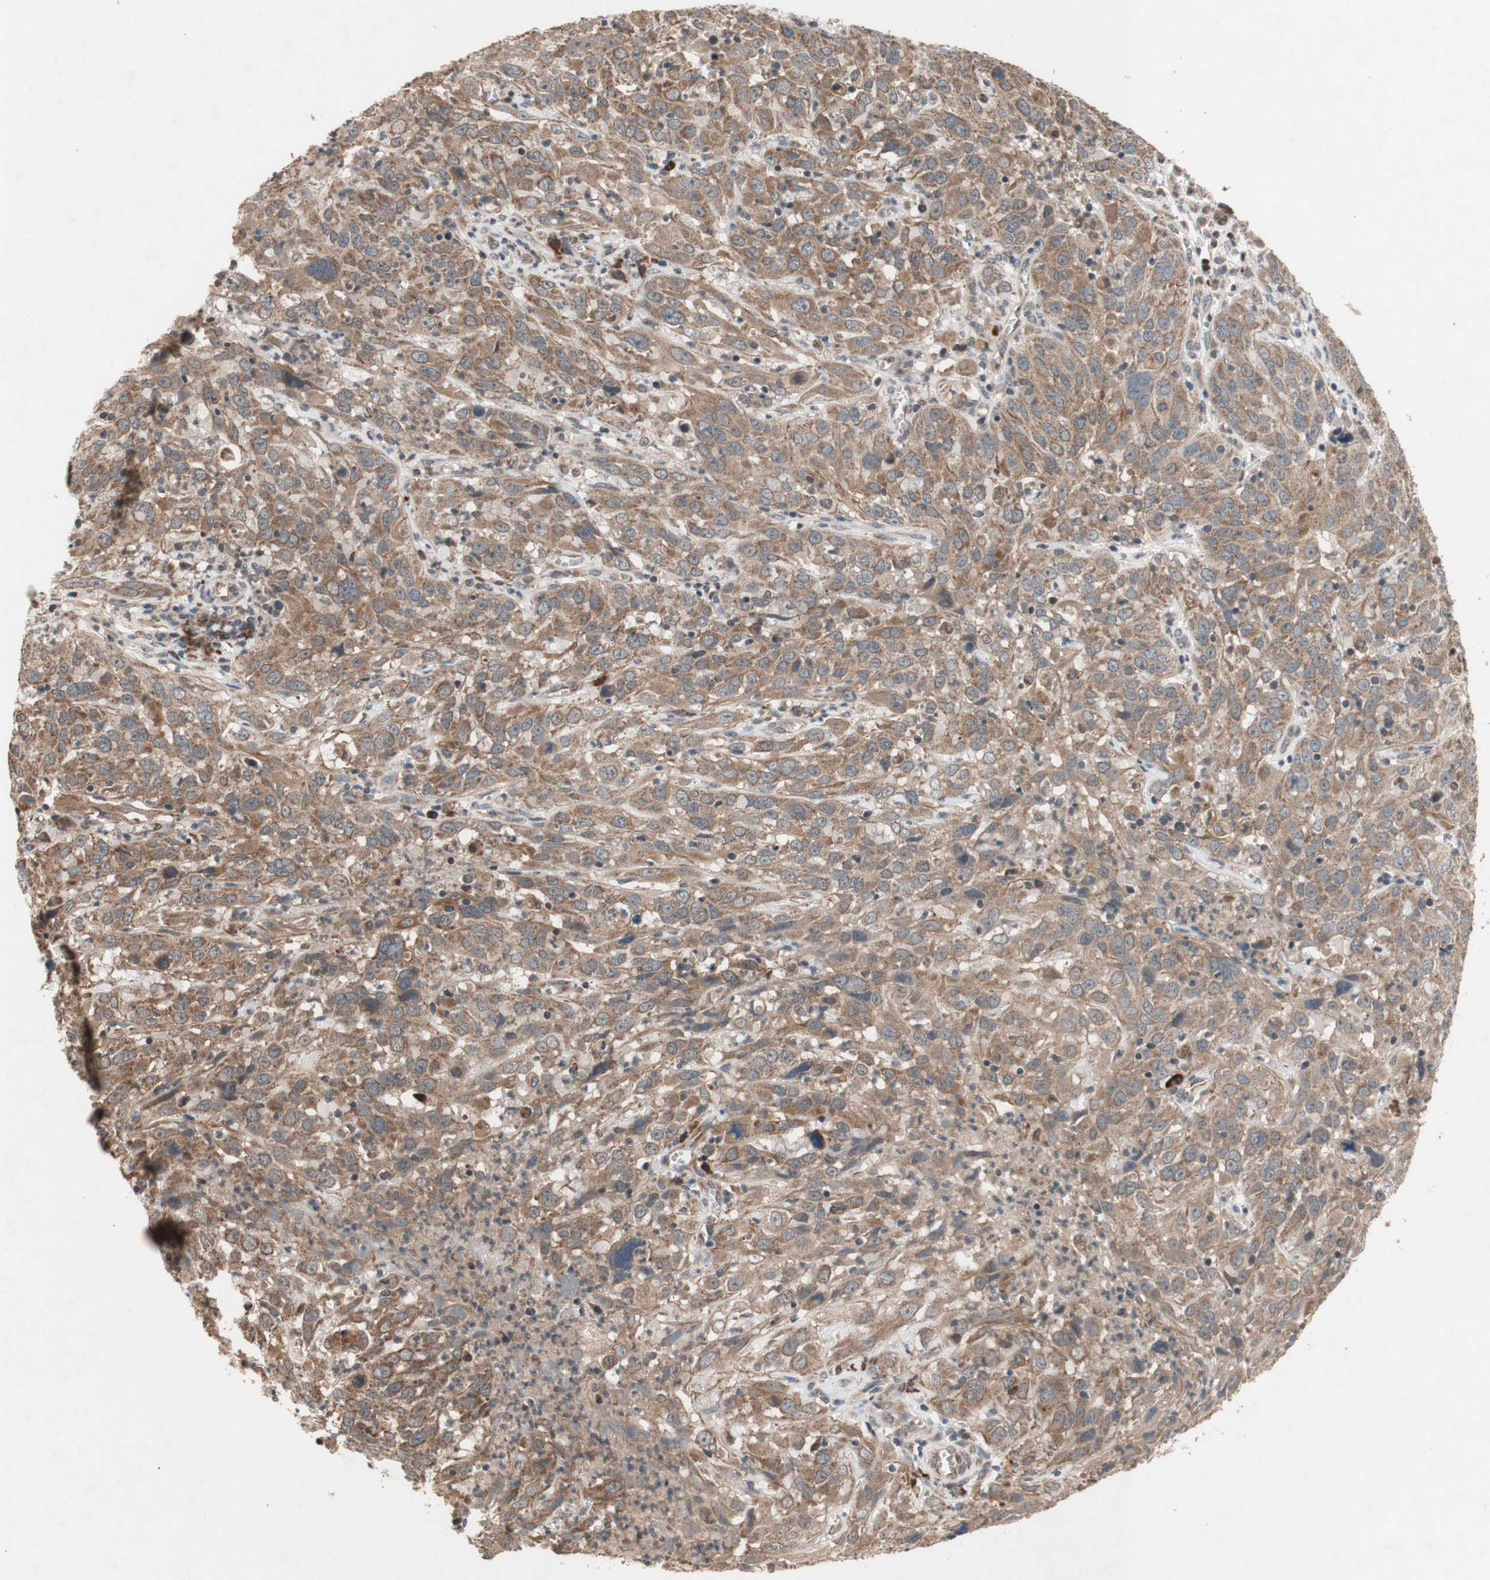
{"staining": {"intensity": "moderate", "quantity": ">75%", "location": "cytoplasmic/membranous"}, "tissue": "cervical cancer", "cell_type": "Tumor cells", "image_type": "cancer", "snomed": [{"axis": "morphology", "description": "Squamous cell carcinoma, NOS"}, {"axis": "topography", "description": "Cervix"}], "caption": "IHC of human cervical squamous cell carcinoma shows medium levels of moderate cytoplasmic/membranous staining in approximately >75% of tumor cells.", "gene": "DDOST", "patient": {"sex": "female", "age": 32}}